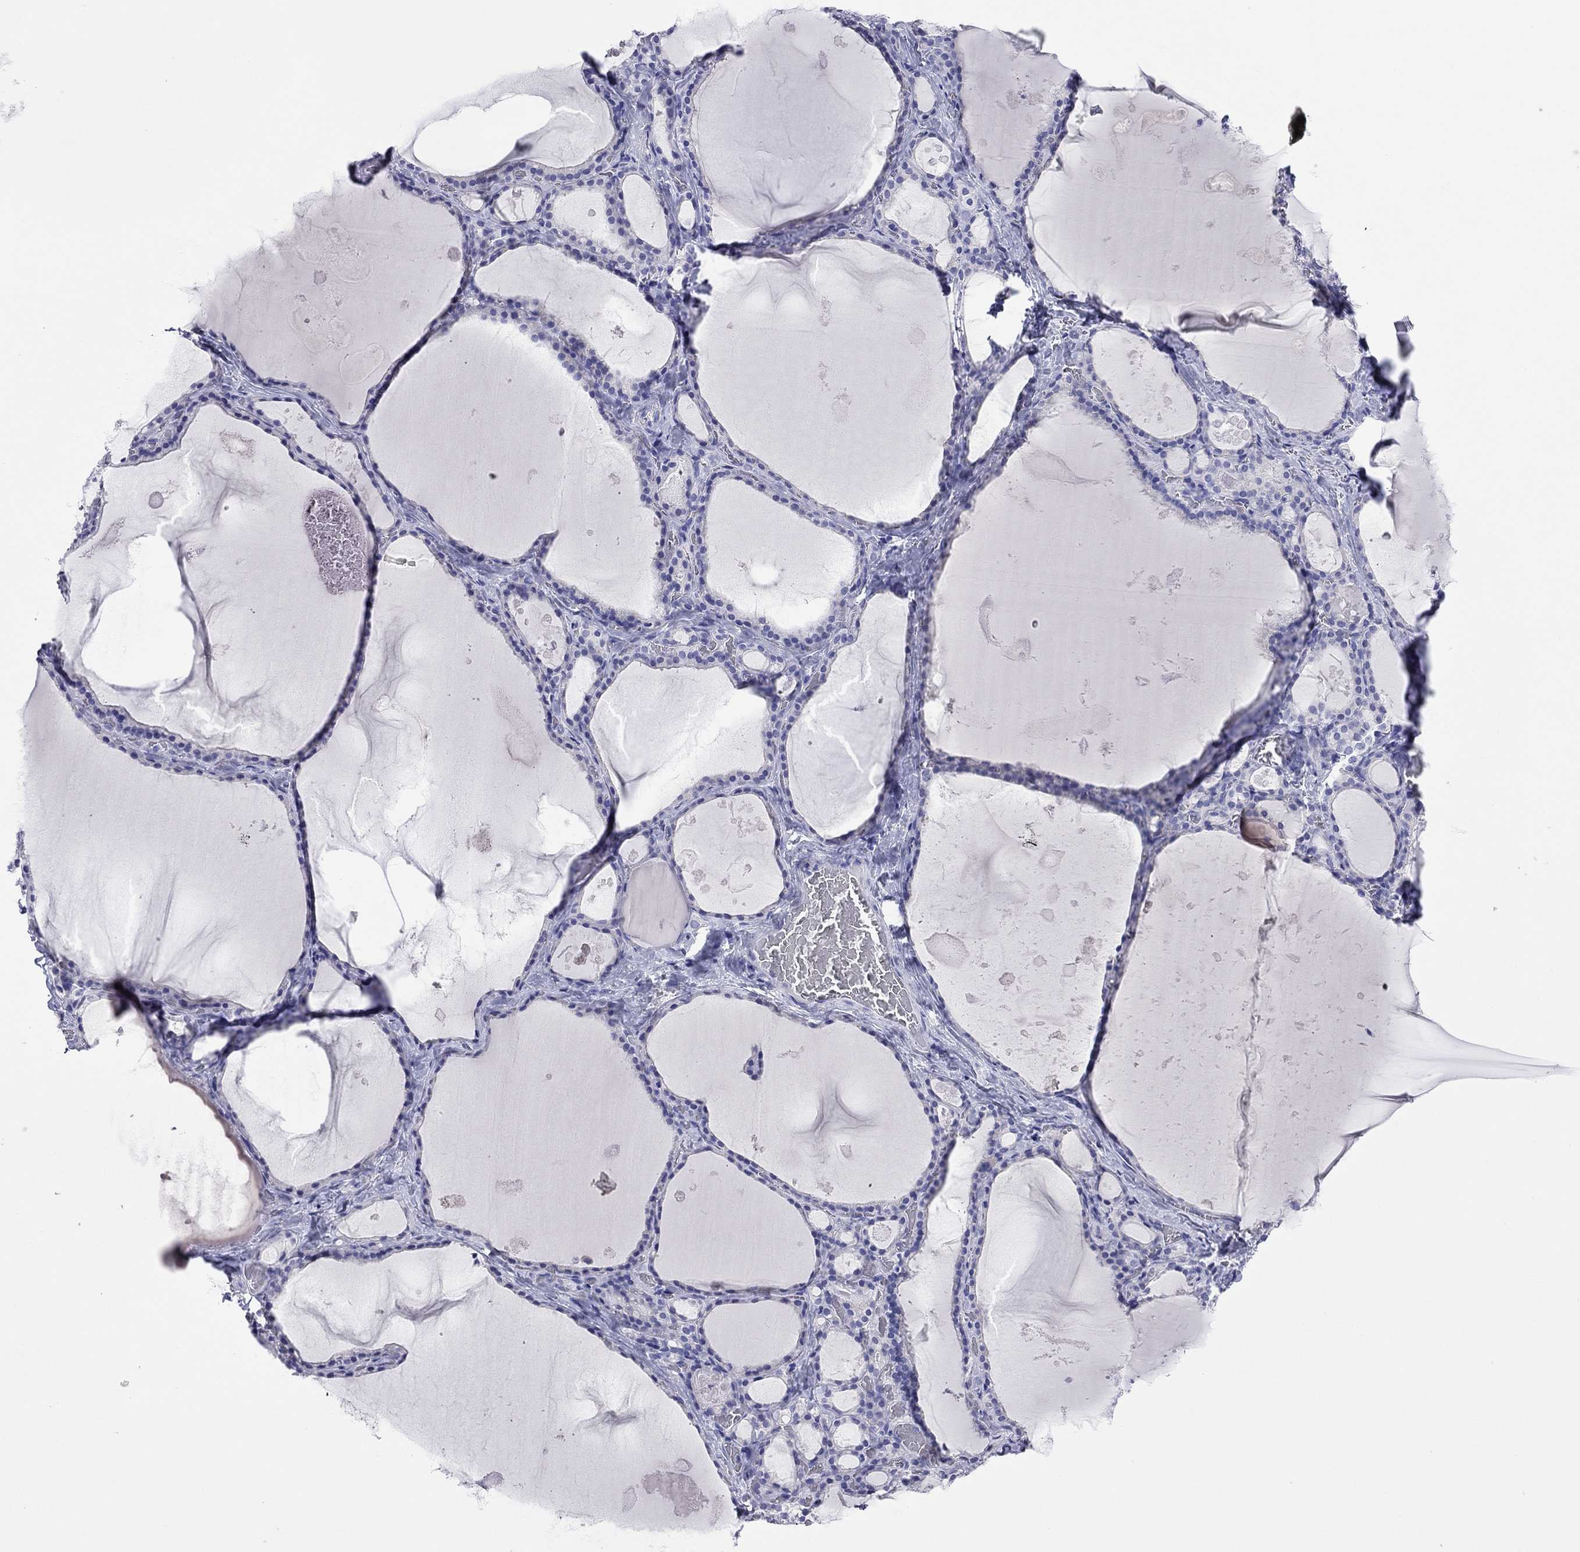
{"staining": {"intensity": "negative", "quantity": "none", "location": "none"}, "tissue": "thyroid gland", "cell_type": "Glandular cells", "image_type": "normal", "snomed": [{"axis": "morphology", "description": "Normal tissue, NOS"}, {"axis": "topography", "description": "Thyroid gland"}], "caption": "Immunohistochemical staining of unremarkable human thyroid gland exhibits no significant positivity in glandular cells.", "gene": "FIGLA", "patient": {"sex": "male", "age": 56}}